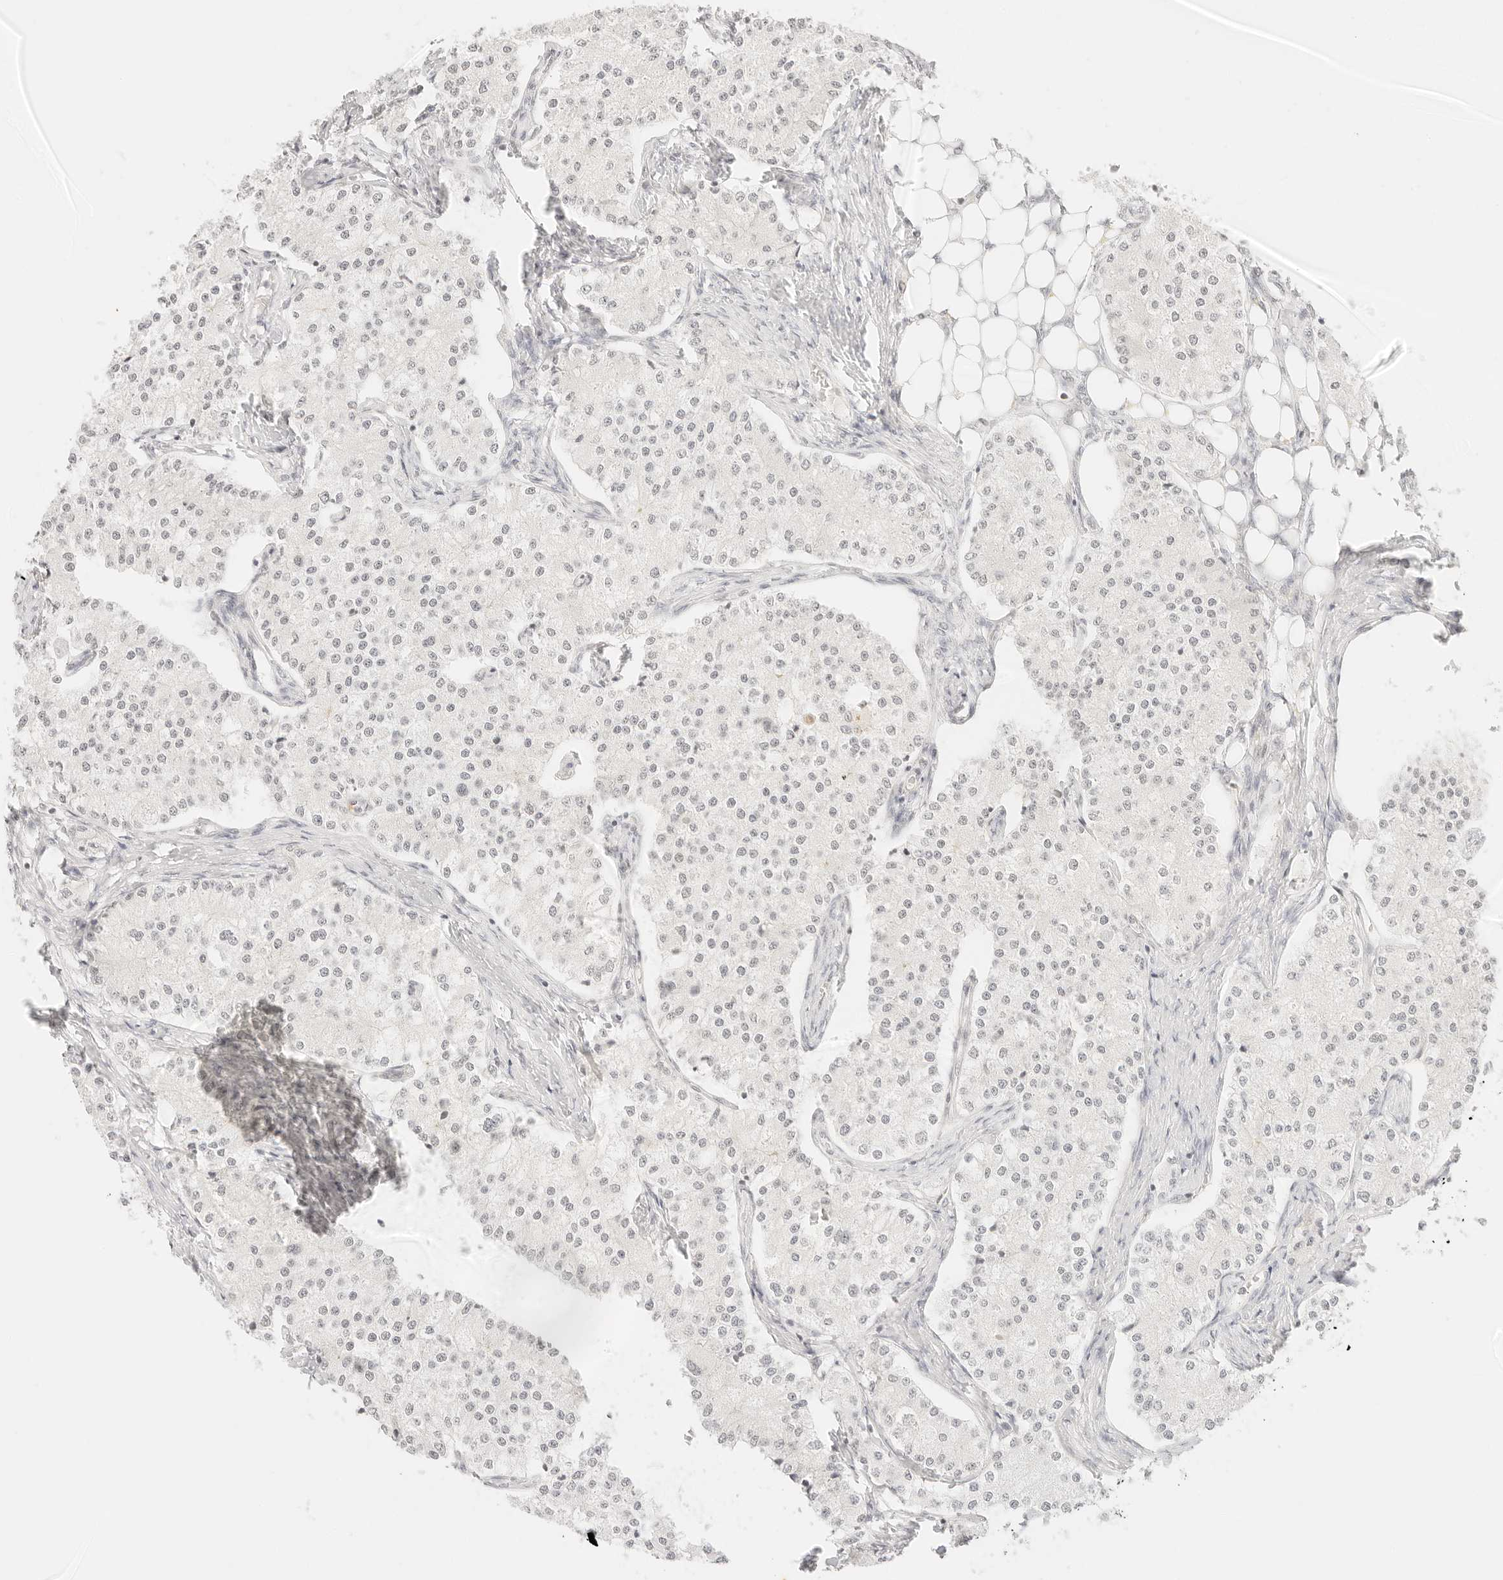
{"staining": {"intensity": "negative", "quantity": "none", "location": "none"}, "tissue": "carcinoid", "cell_type": "Tumor cells", "image_type": "cancer", "snomed": [{"axis": "morphology", "description": "Carcinoid, malignant, NOS"}, {"axis": "topography", "description": "Colon"}], "caption": "Carcinoid stained for a protein using immunohistochemistry (IHC) displays no staining tumor cells.", "gene": "GNAS", "patient": {"sex": "female", "age": 52}}